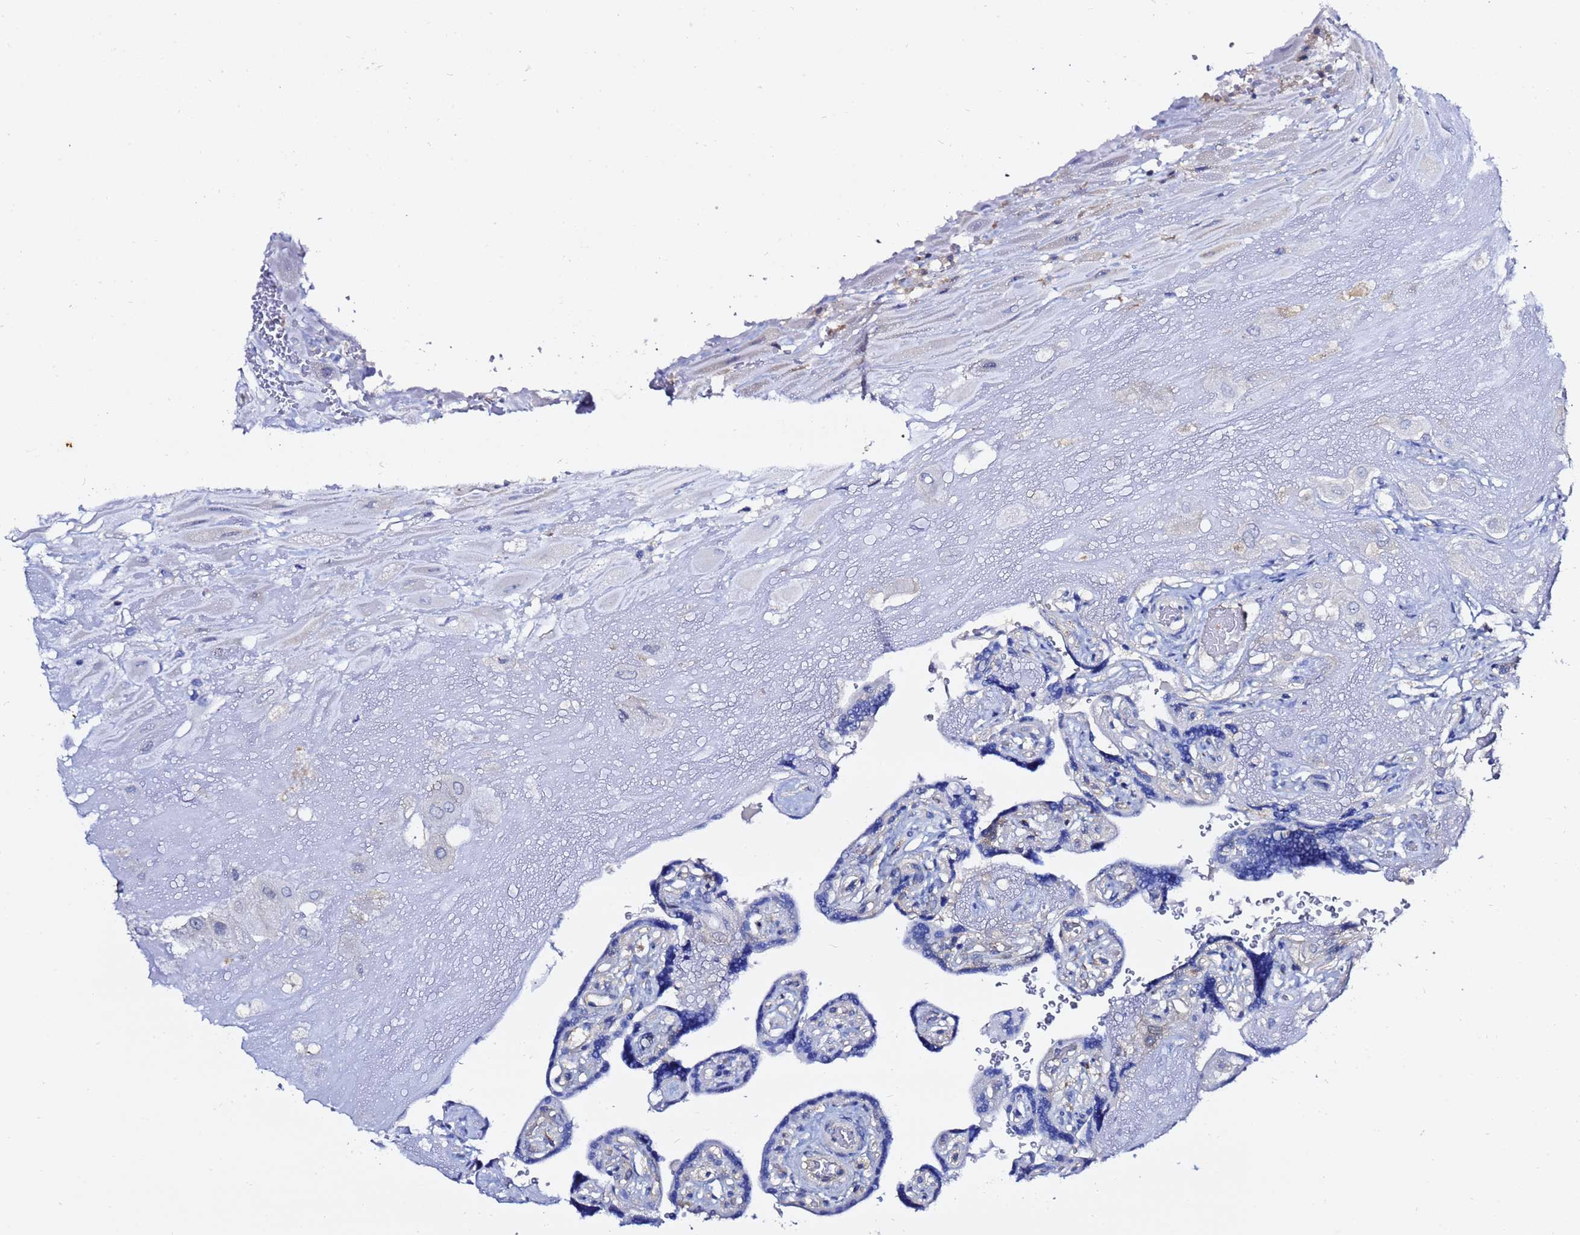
{"staining": {"intensity": "negative", "quantity": "none", "location": "none"}, "tissue": "placenta", "cell_type": "Decidual cells", "image_type": "normal", "snomed": [{"axis": "morphology", "description": "Normal tissue, NOS"}, {"axis": "topography", "description": "Placenta"}], "caption": "DAB immunohistochemical staining of benign placenta shows no significant positivity in decidual cells.", "gene": "LENG1", "patient": {"sex": "female", "age": 32}}